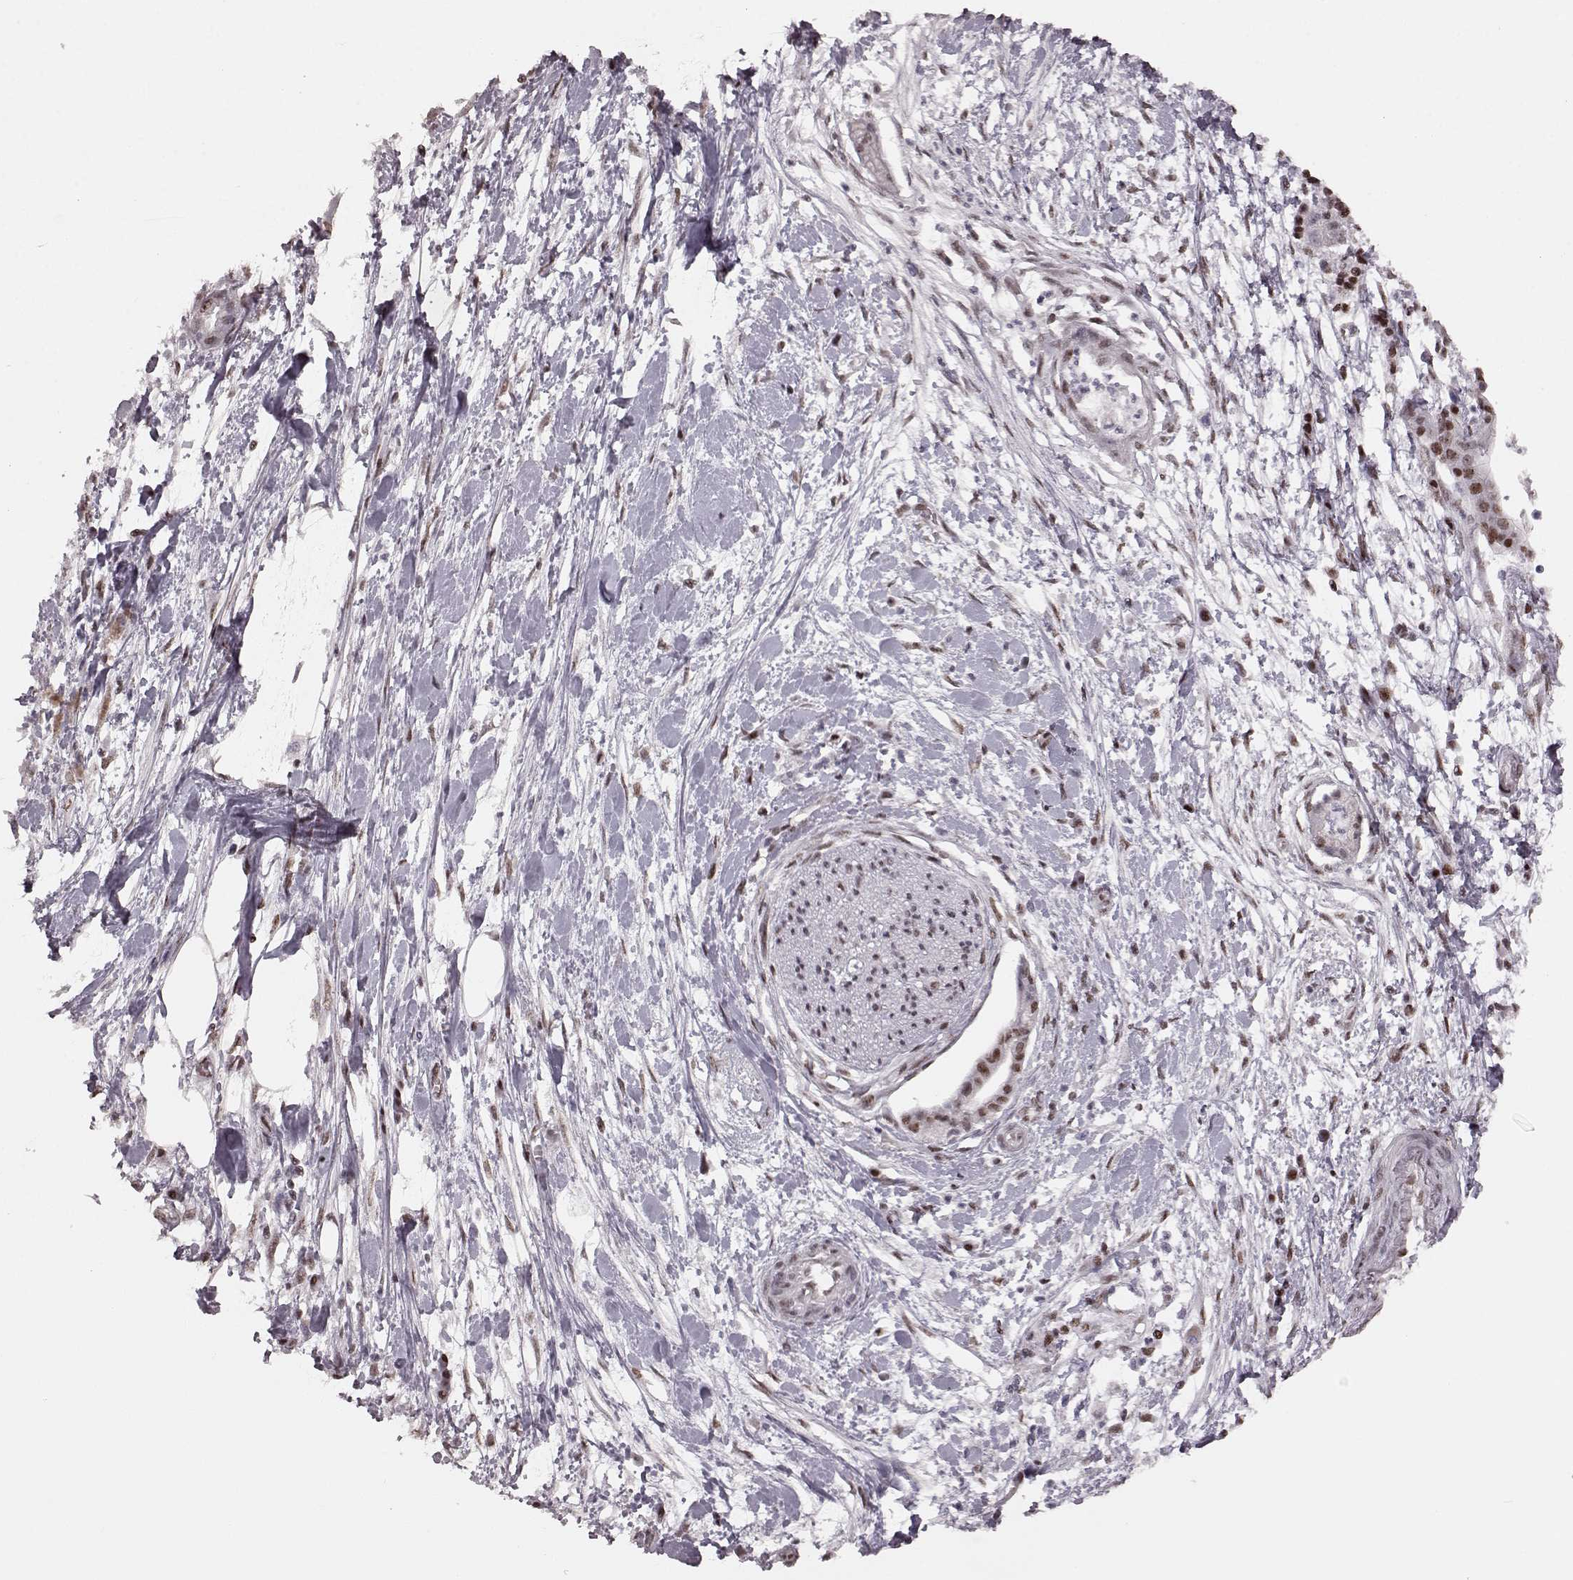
{"staining": {"intensity": "moderate", "quantity": "25%-75%", "location": "nuclear"}, "tissue": "pancreatic cancer", "cell_type": "Tumor cells", "image_type": "cancer", "snomed": [{"axis": "morphology", "description": "Normal tissue, NOS"}, {"axis": "morphology", "description": "Adenocarcinoma, NOS"}, {"axis": "topography", "description": "Lymph node"}, {"axis": "topography", "description": "Pancreas"}], "caption": "Human adenocarcinoma (pancreatic) stained with a brown dye shows moderate nuclear positive staining in approximately 25%-75% of tumor cells.", "gene": "NR2C1", "patient": {"sex": "female", "age": 58}}